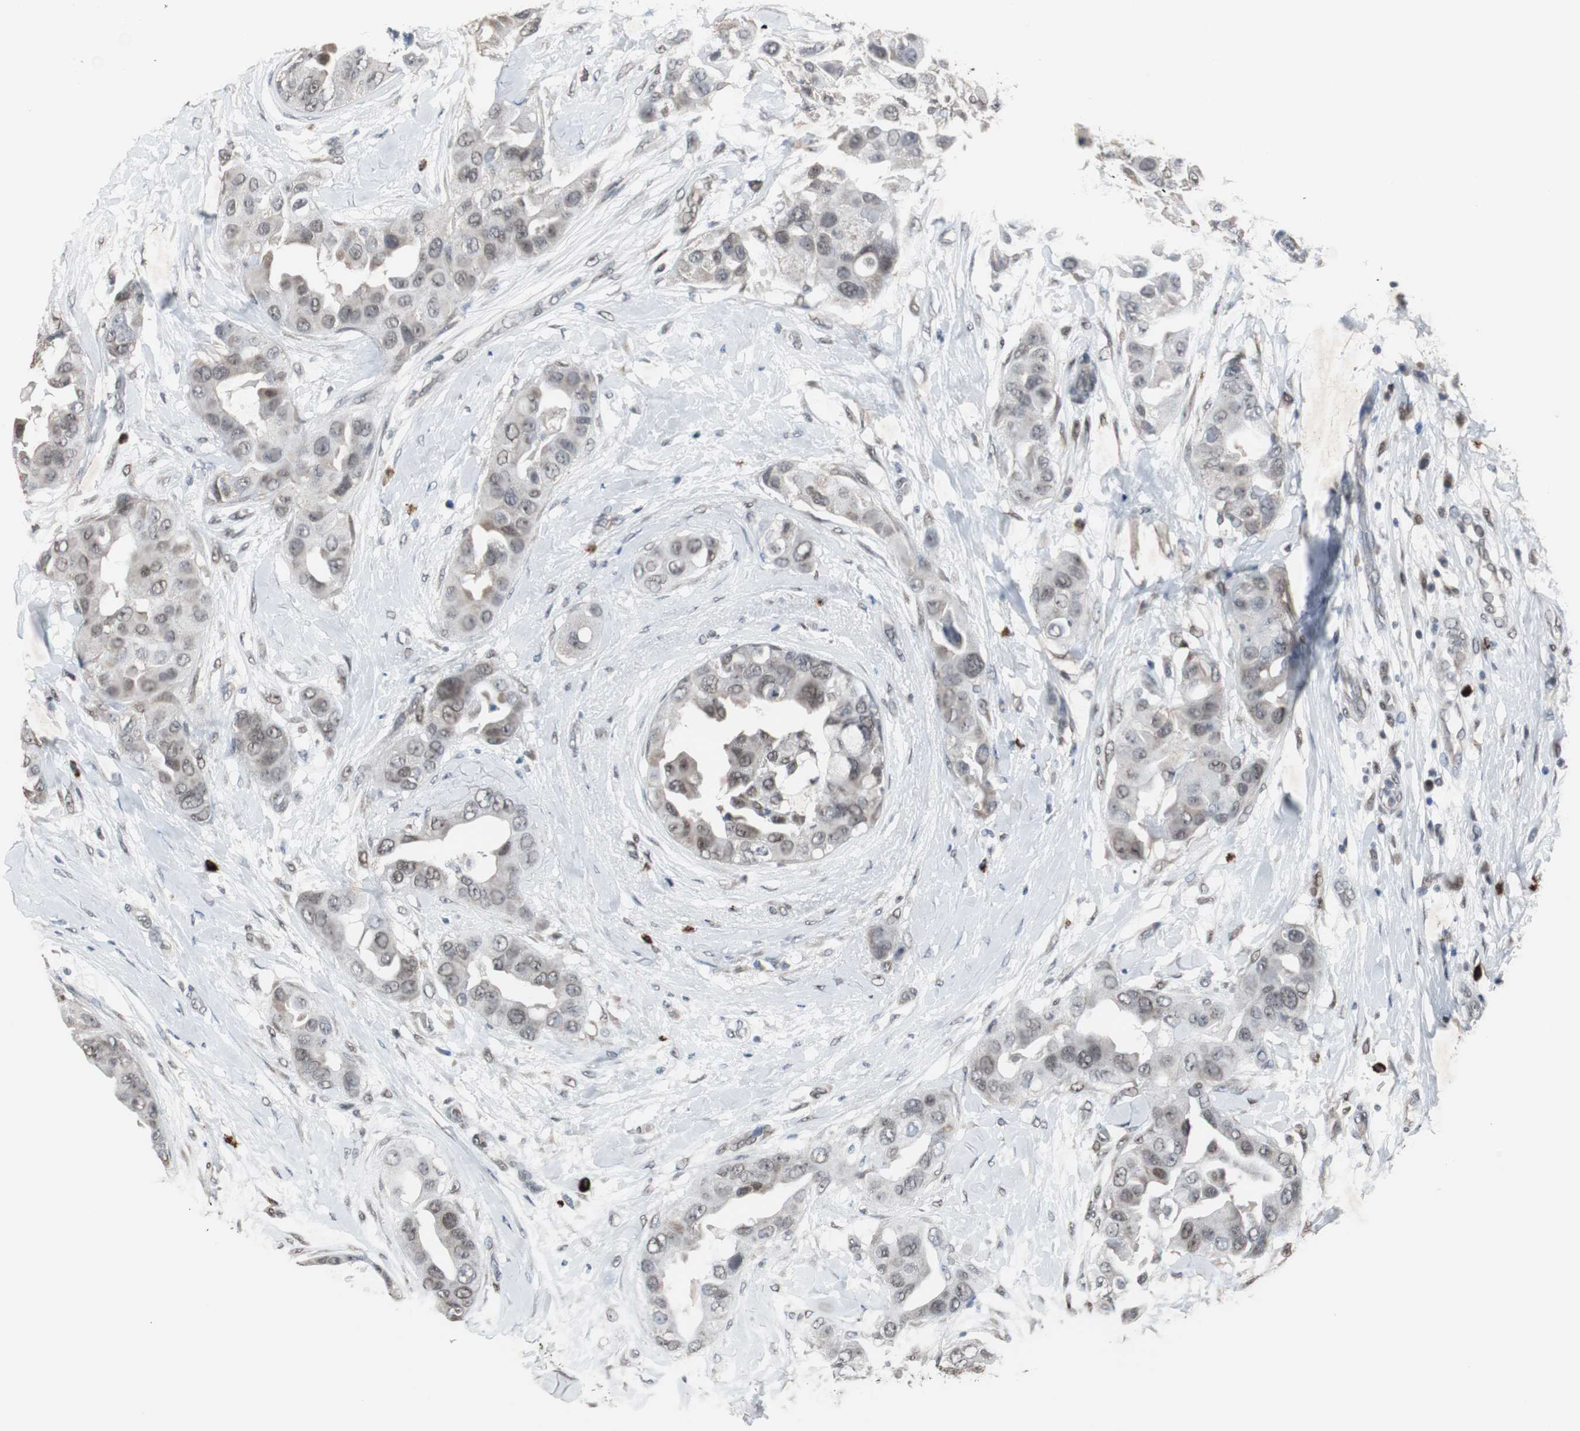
{"staining": {"intensity": "moderate", "quantity": "<25%", "location": "nuclear"}, "tissue": "breast cancer", "cell_type": "Tumor cells", "image_type": "cancer", "snomed": [{"axis": "morphology", "description": "Duct carcinoma"}, {"axis": "topography", "description": "Breast"}], "caption": "Tumor cells show low levels of moderate nuclear positivity in approximately <25% of cells in breast cancer (invasive ductal carcinoma).", "gene": "ZHX2", "patient": {"sex": "female", "age": 40}}